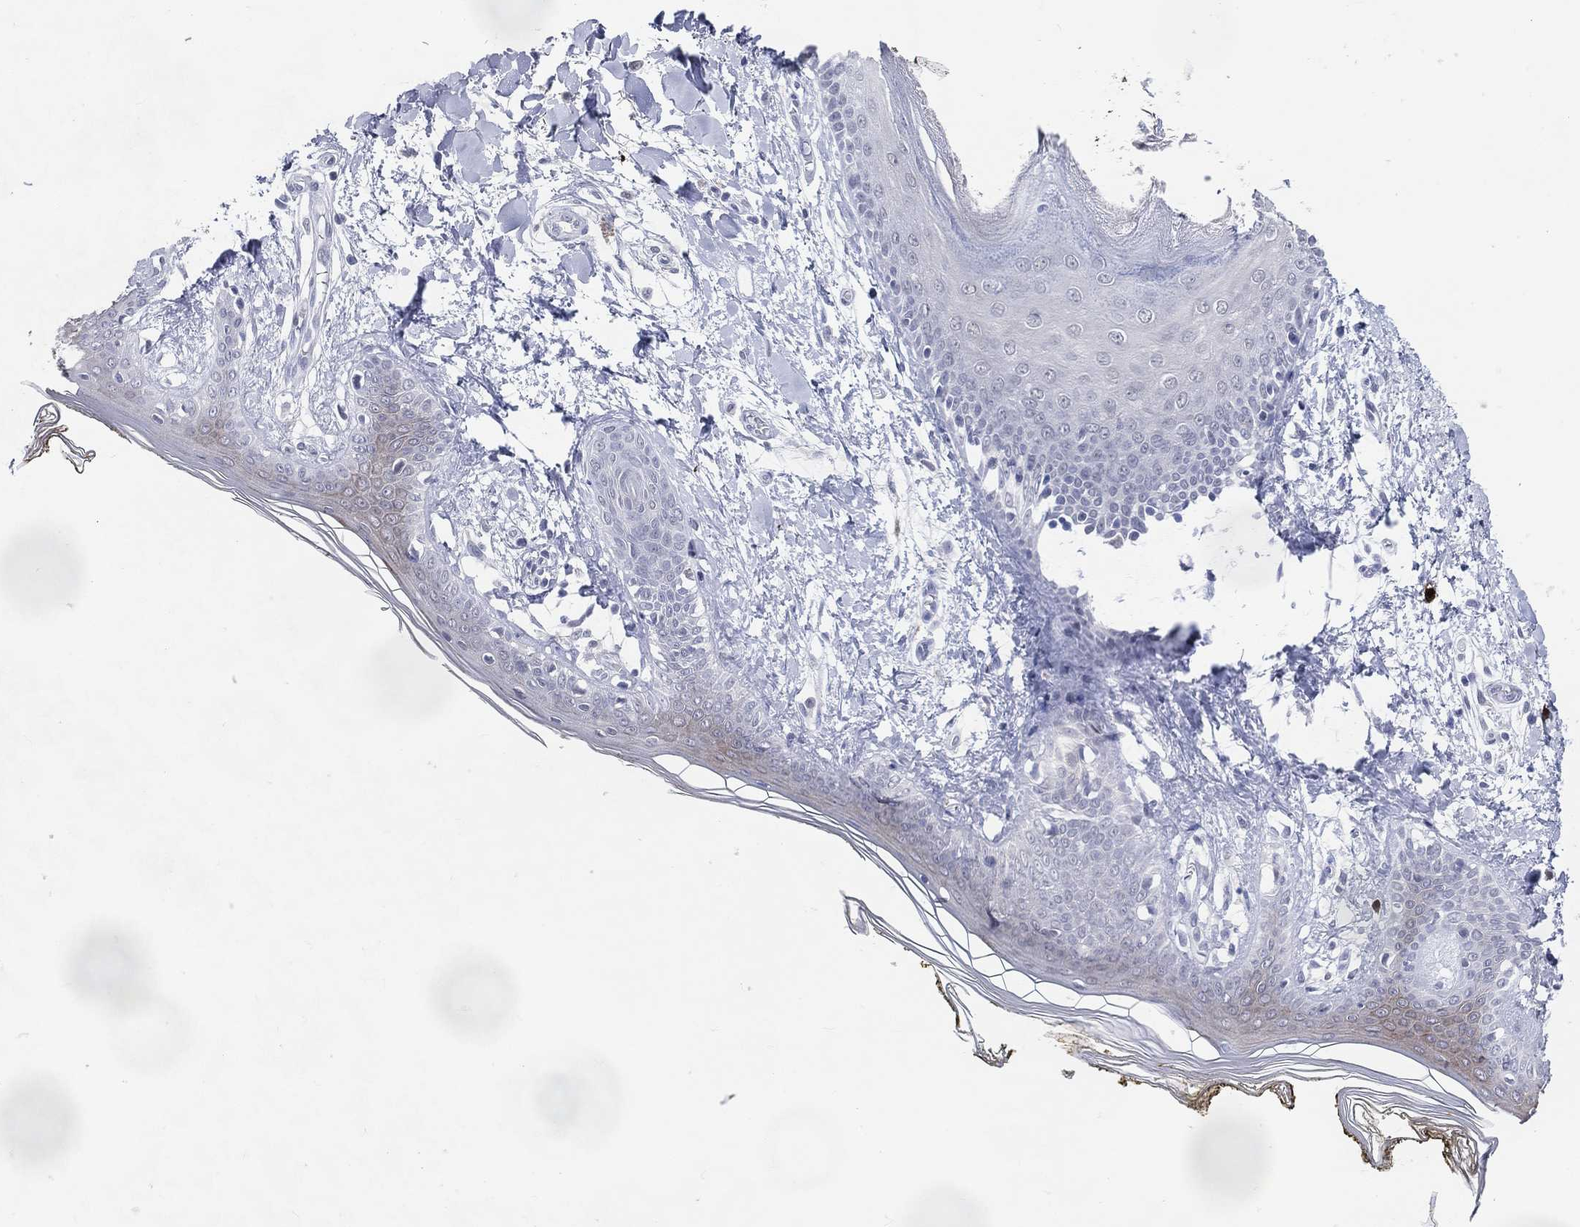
{"staining": {"intensity": "negative", "quantity": "none", "location": "none"}, "tissue": "skin", "cell_type": "Fibroblasts", "image_type": "normal", "snomed": [{"axis": "morphology", "description": "Normal tissue, NOS"}, {"axis": "morphology", "description": "Malignant melanoma, NOS"}, {"axis": "topography", "description": "Skin"}], "caption": "Micrograph shows no significant protein staining in fibroblasts of benign skin. (Immunohistochemistry, brightfield microscopy, high magnification).", "gene": "CFAP58", "patient": {"sex": "female", "age": 34}}